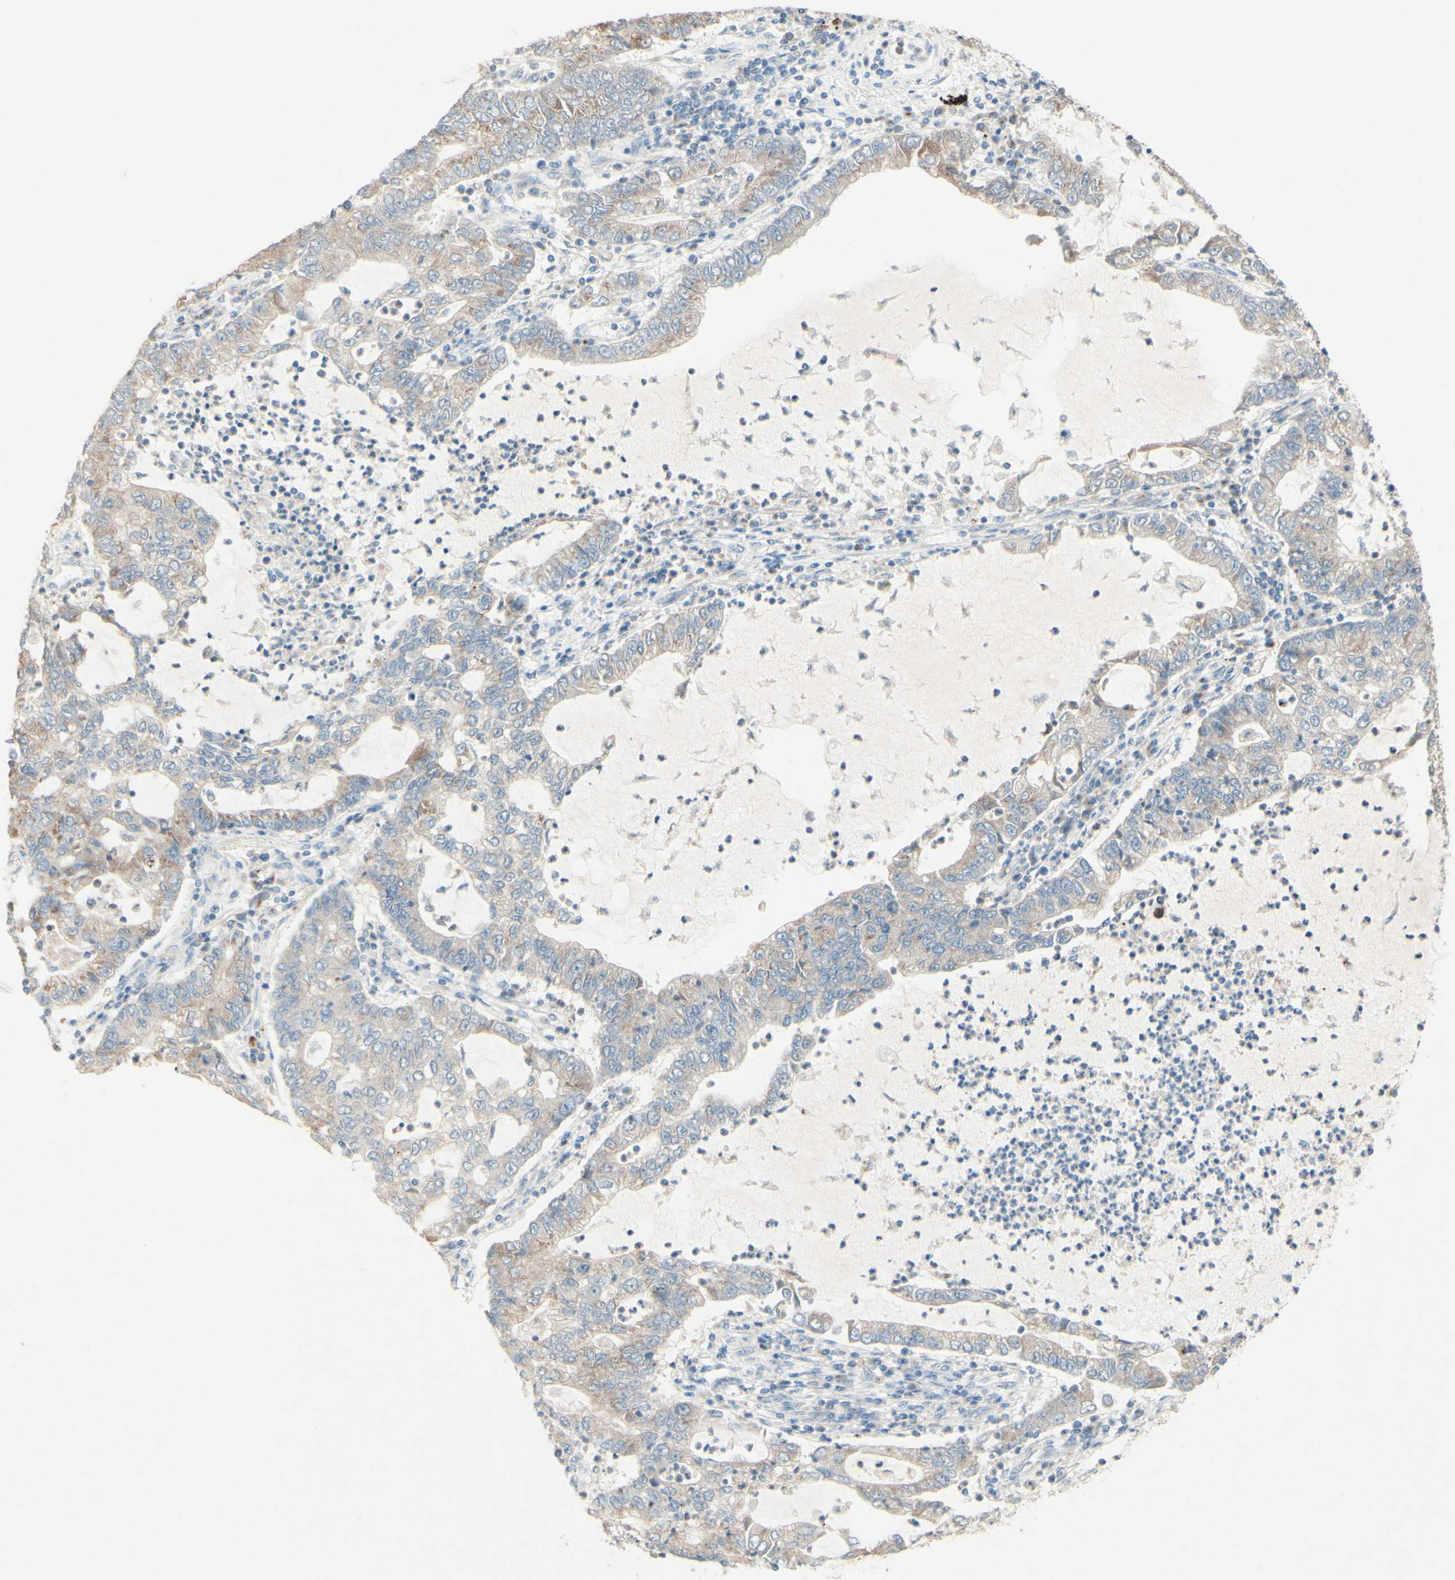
{"staining": {"intensity": "weak", "quantity": ">75%", "location": "cytoplasmic/membranous"}, "tissue": "lung cancer", "cell_type": "Tumor cells", "image_type": "cancer", "snomed": [{"axis": "morphology", "description": "Adenocarcinoma, NOS"}, {"axis": "topography", "description": "Lung"}], "caption": "High-power microscopy captured an immunohistochemistry image of lung cancer (adenocarcinoma), revealing weak cytoplasmic/membranous expression in about >75% of tumor cells.", "gene": "MTM1", "patient": {"sex": "female", "age": 51}}